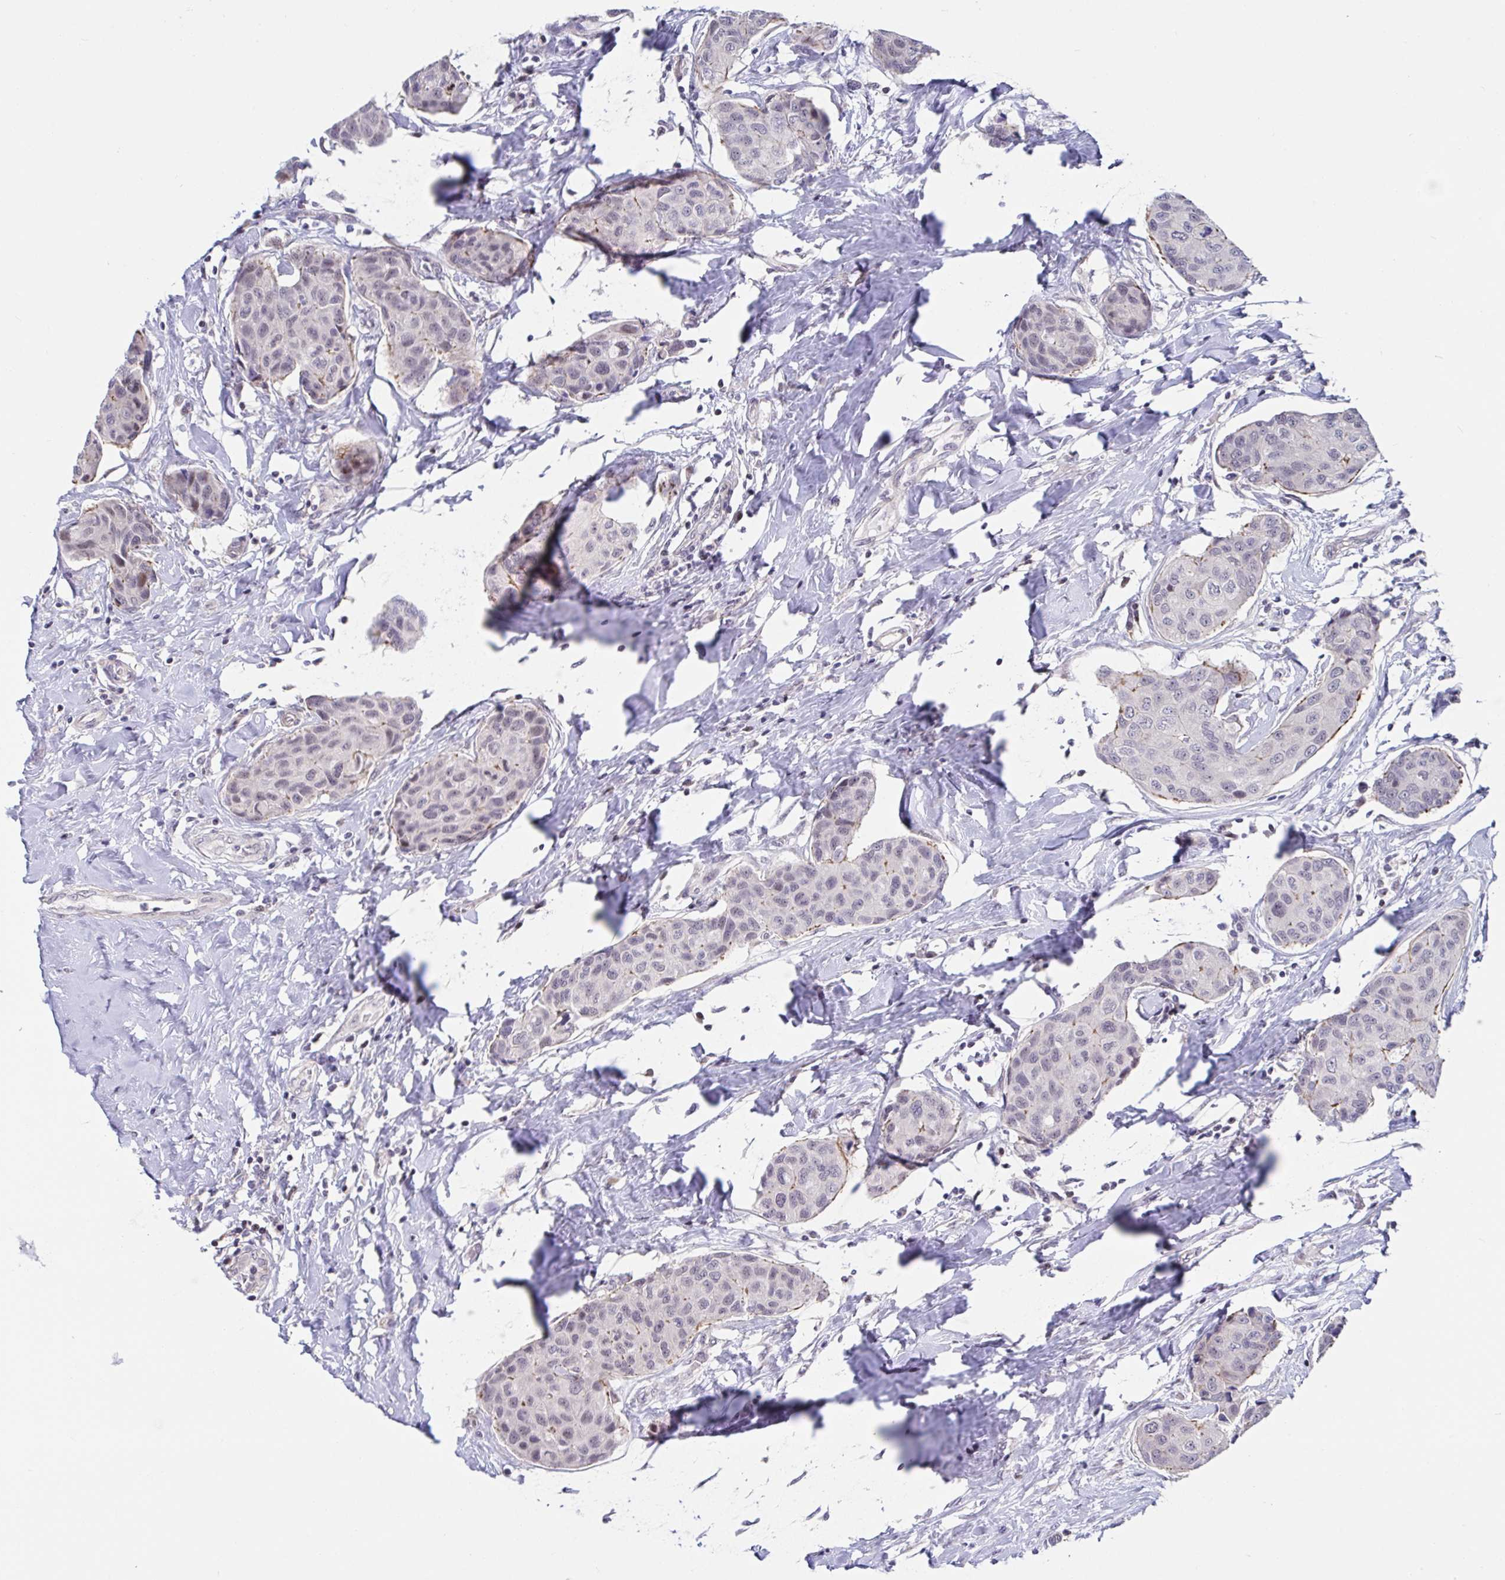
{"staining": {"intensity": "negative", "quantity": "none", "location": "none"}, "tissue": "breast cancer", "cell_type": "Tumor cells", "image_type": "cancer", "snomed": [{"axis": "morphology", "description": "Duct carcinoma"}, {"axis": "topography", "description": "Breast"}], "caption": "Tumor cells are negative for brown protein staining in breast invasive ductal carcinoma.", "gene": "WDR72", "patient": {"sex": "female", "age": 80}}